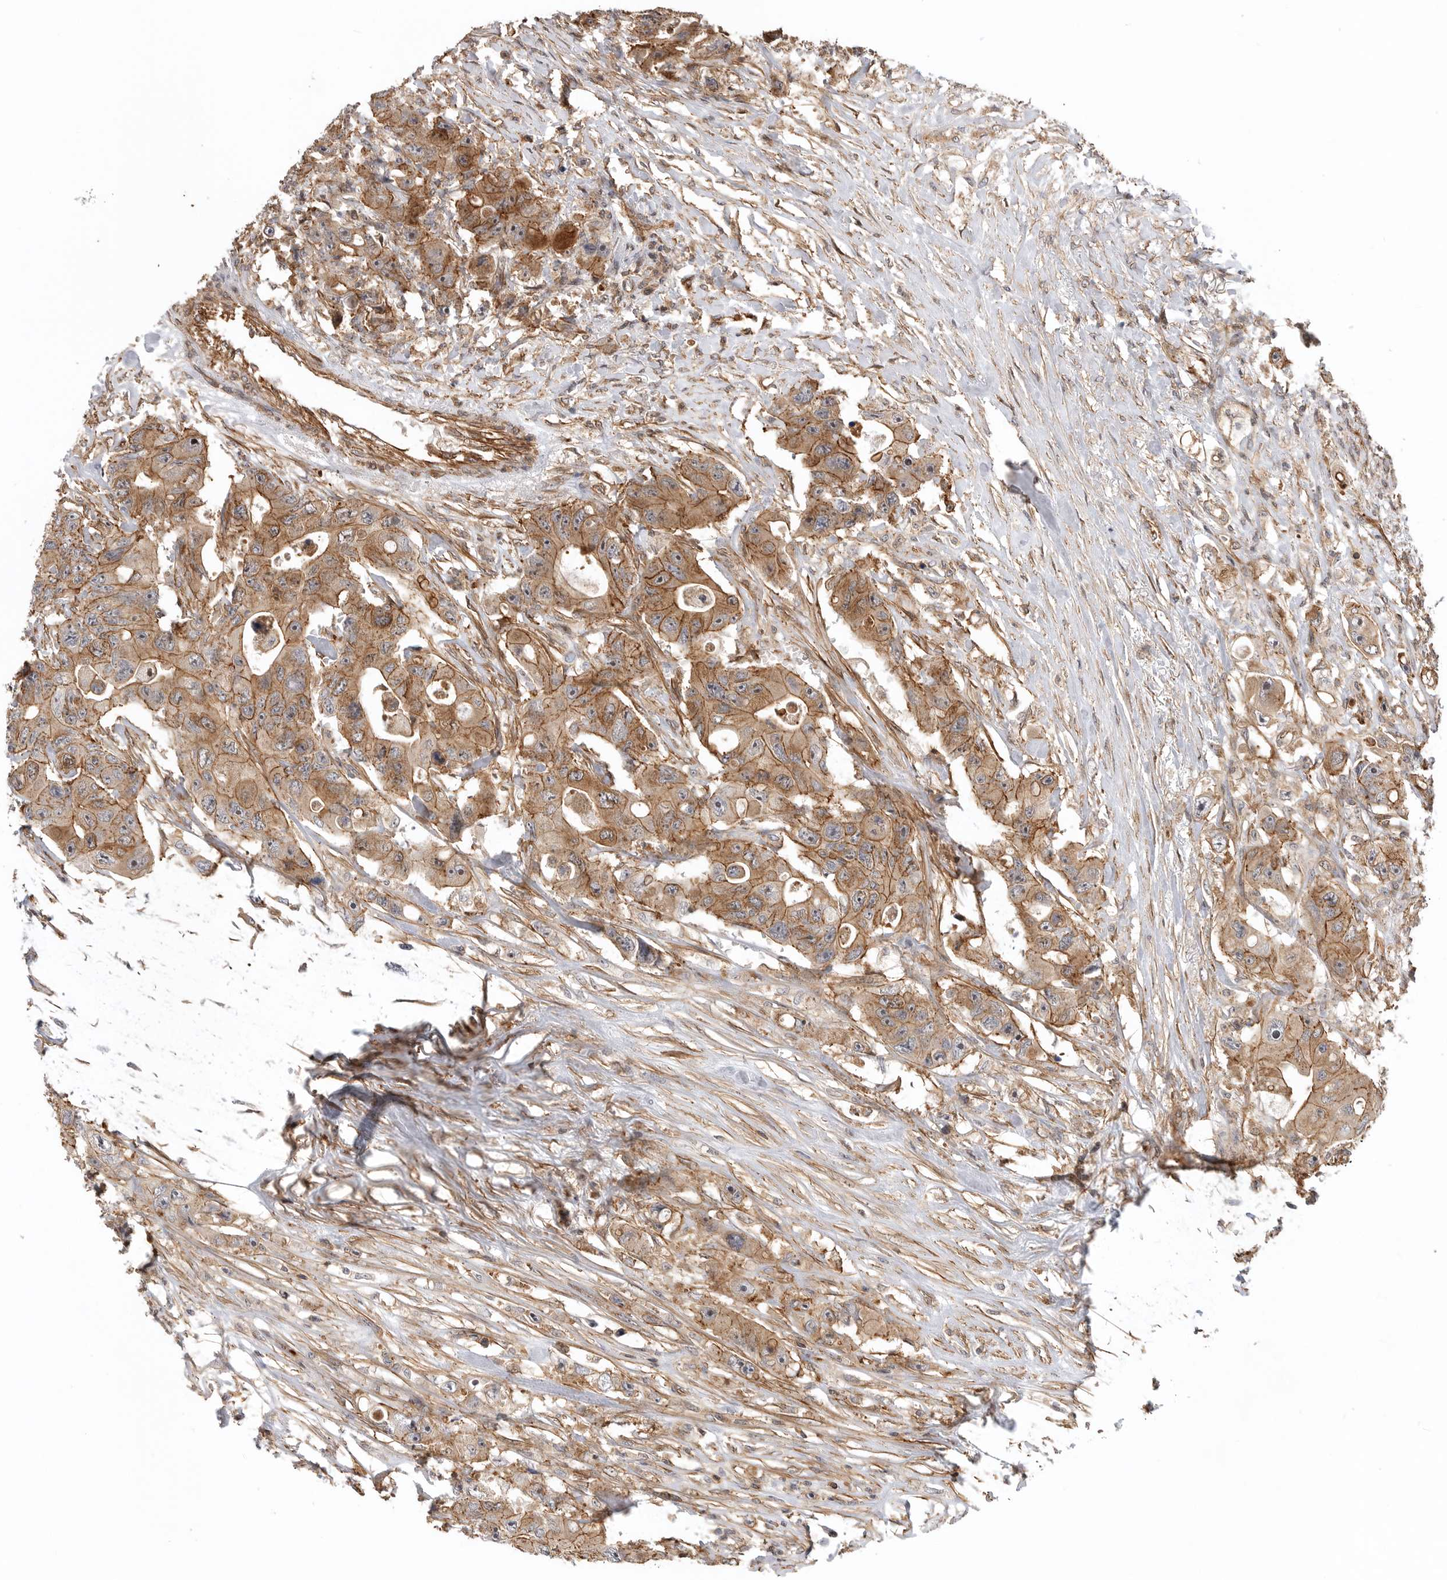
{"staining": {"intensity": "moderate", "quantity": ">75%", "location": "cytoplasmic/membranous"}, "tissue": "colorectal cancer", "cell_type": "Tumor cells", "image_type": "cancer", "snomed": [{"axis": "morphology", "description": "Adenocarcinoma, NOS"}, {"axis": "topography", "description": "Colon"}], "caption": "Protein expression analysis of human colorectal adenocarcinoma reveals moderate cytoplasmic/membranous expression in approximately >75% of tumor cells. The protein is shown in brown color, while the nuclei are stained blue.", "gene": "GPATCH2", "patient": {"sex": "female", "age": 46}}